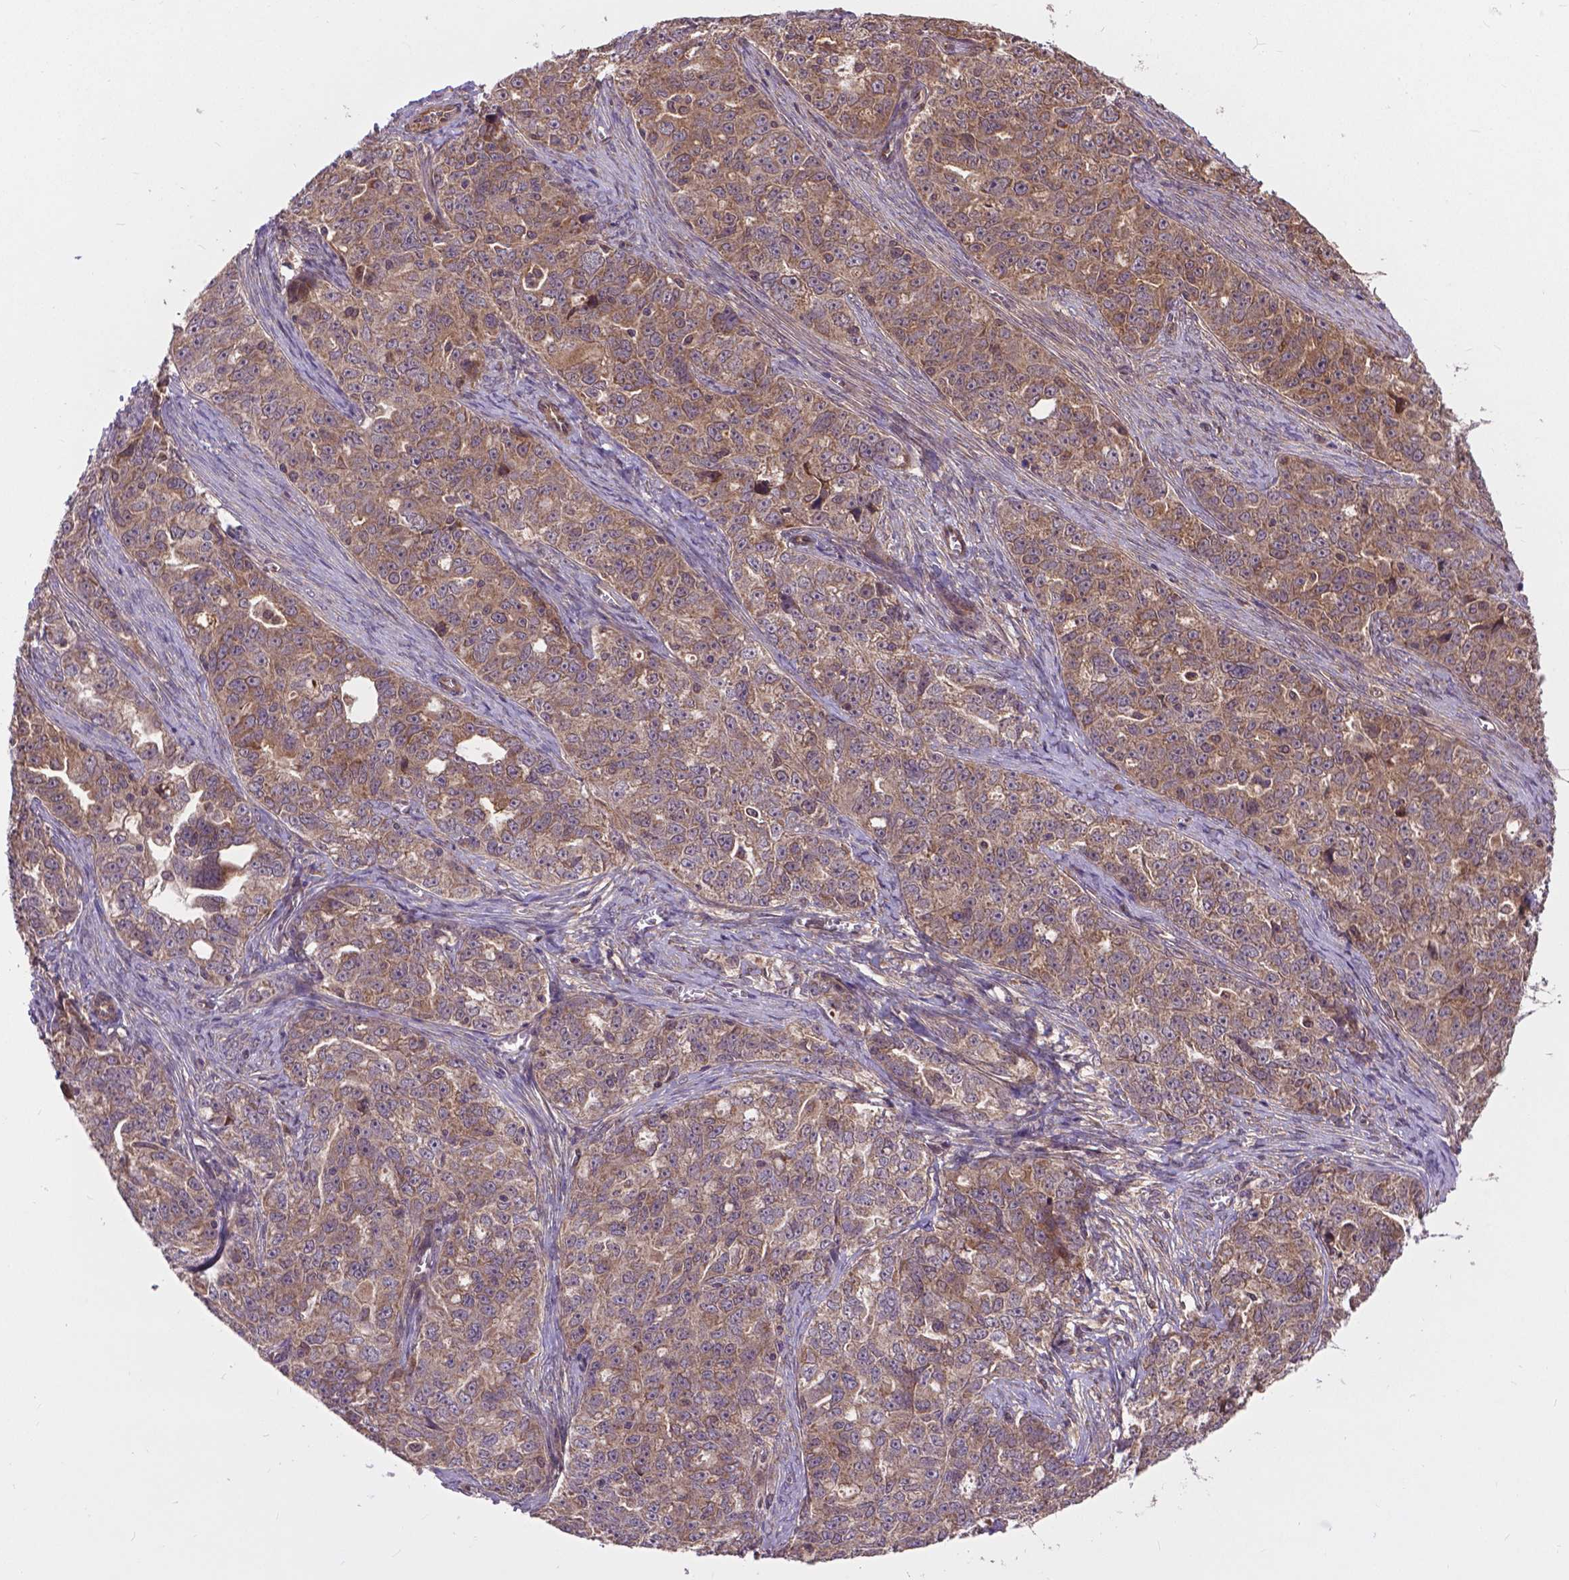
{"staining": {"intensity": "moderate", "quantity": ">75%", "location": "cytoplasmic/membranous"}, "tissue": "ovarian cancer", "cell_type": "Tumor cells", "image_type": "cancer", "snomed": [{"axis": "morphology", "description": "Cystadenocarcinoma, serous, NOS"}, {"axis": "topography", "description": "Ovary"}], "caption": "A high-resolution histopathology image shows immunohistochemistry (IHC) staining of ovarian cancer, which exhibits moderate cytoplasmic/membranous positivity in about >75% of tumor cells. (Brightfield microscopy of DAB IHC at high magnification).", "gene": "ZNF616", "patient": {"sex": "female", "age": 51}}